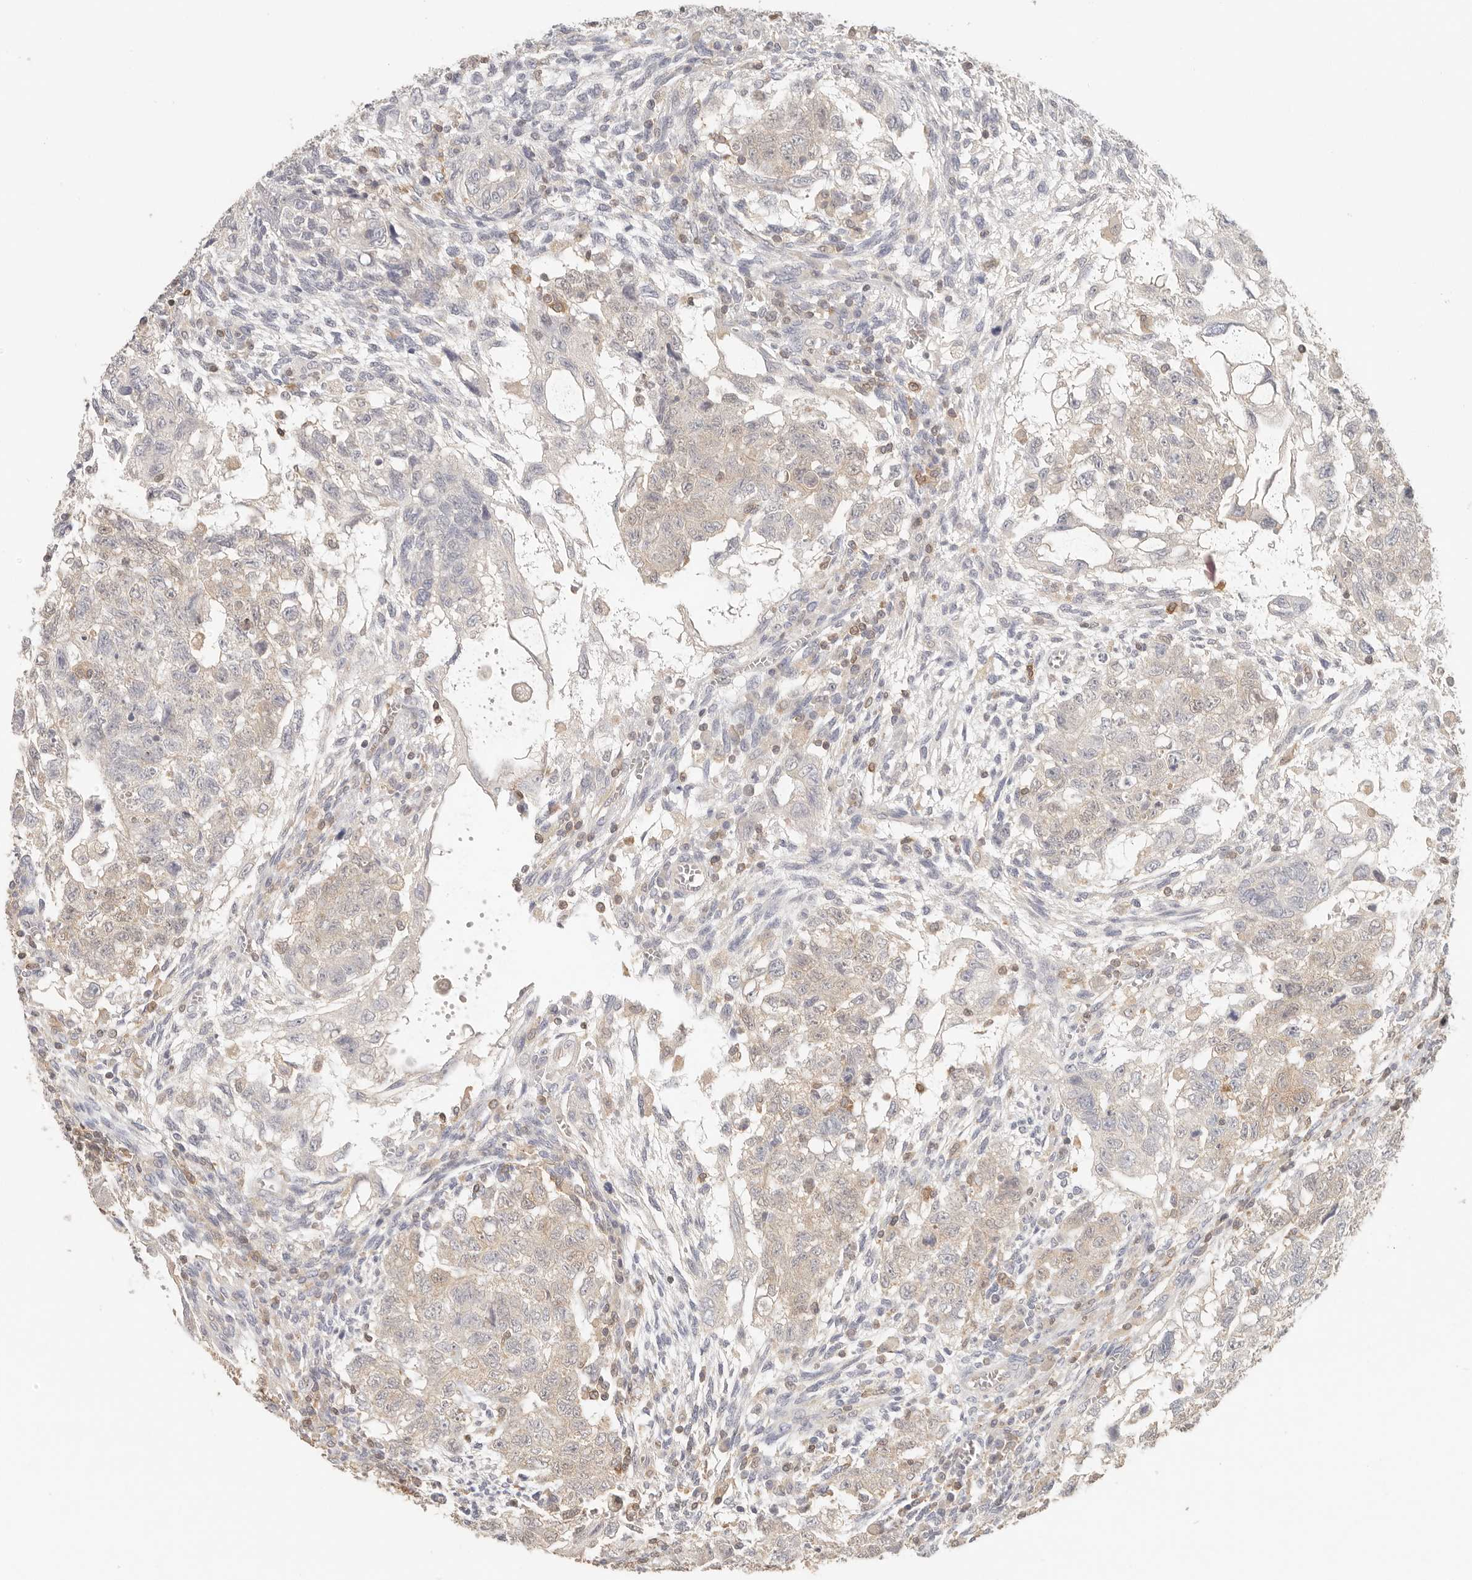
{"staining": {"intensity": "negative", "quantity": "none", "location": "none"}, "tissue": "testis cancer", "cell_type": "Tumor cells", "image_type": "cancer", "snomed": [{"axis": "morphology", "description": "Carcinoma, Embryonal, NOS"}, {"axis": "topography", "description": "Testis"}], "caption": "Tumor cells are negative for brown protein staining in testis embryonal carcinoma.", "gene": "CSK", "patient": {"sex": "male", "age": 37}}